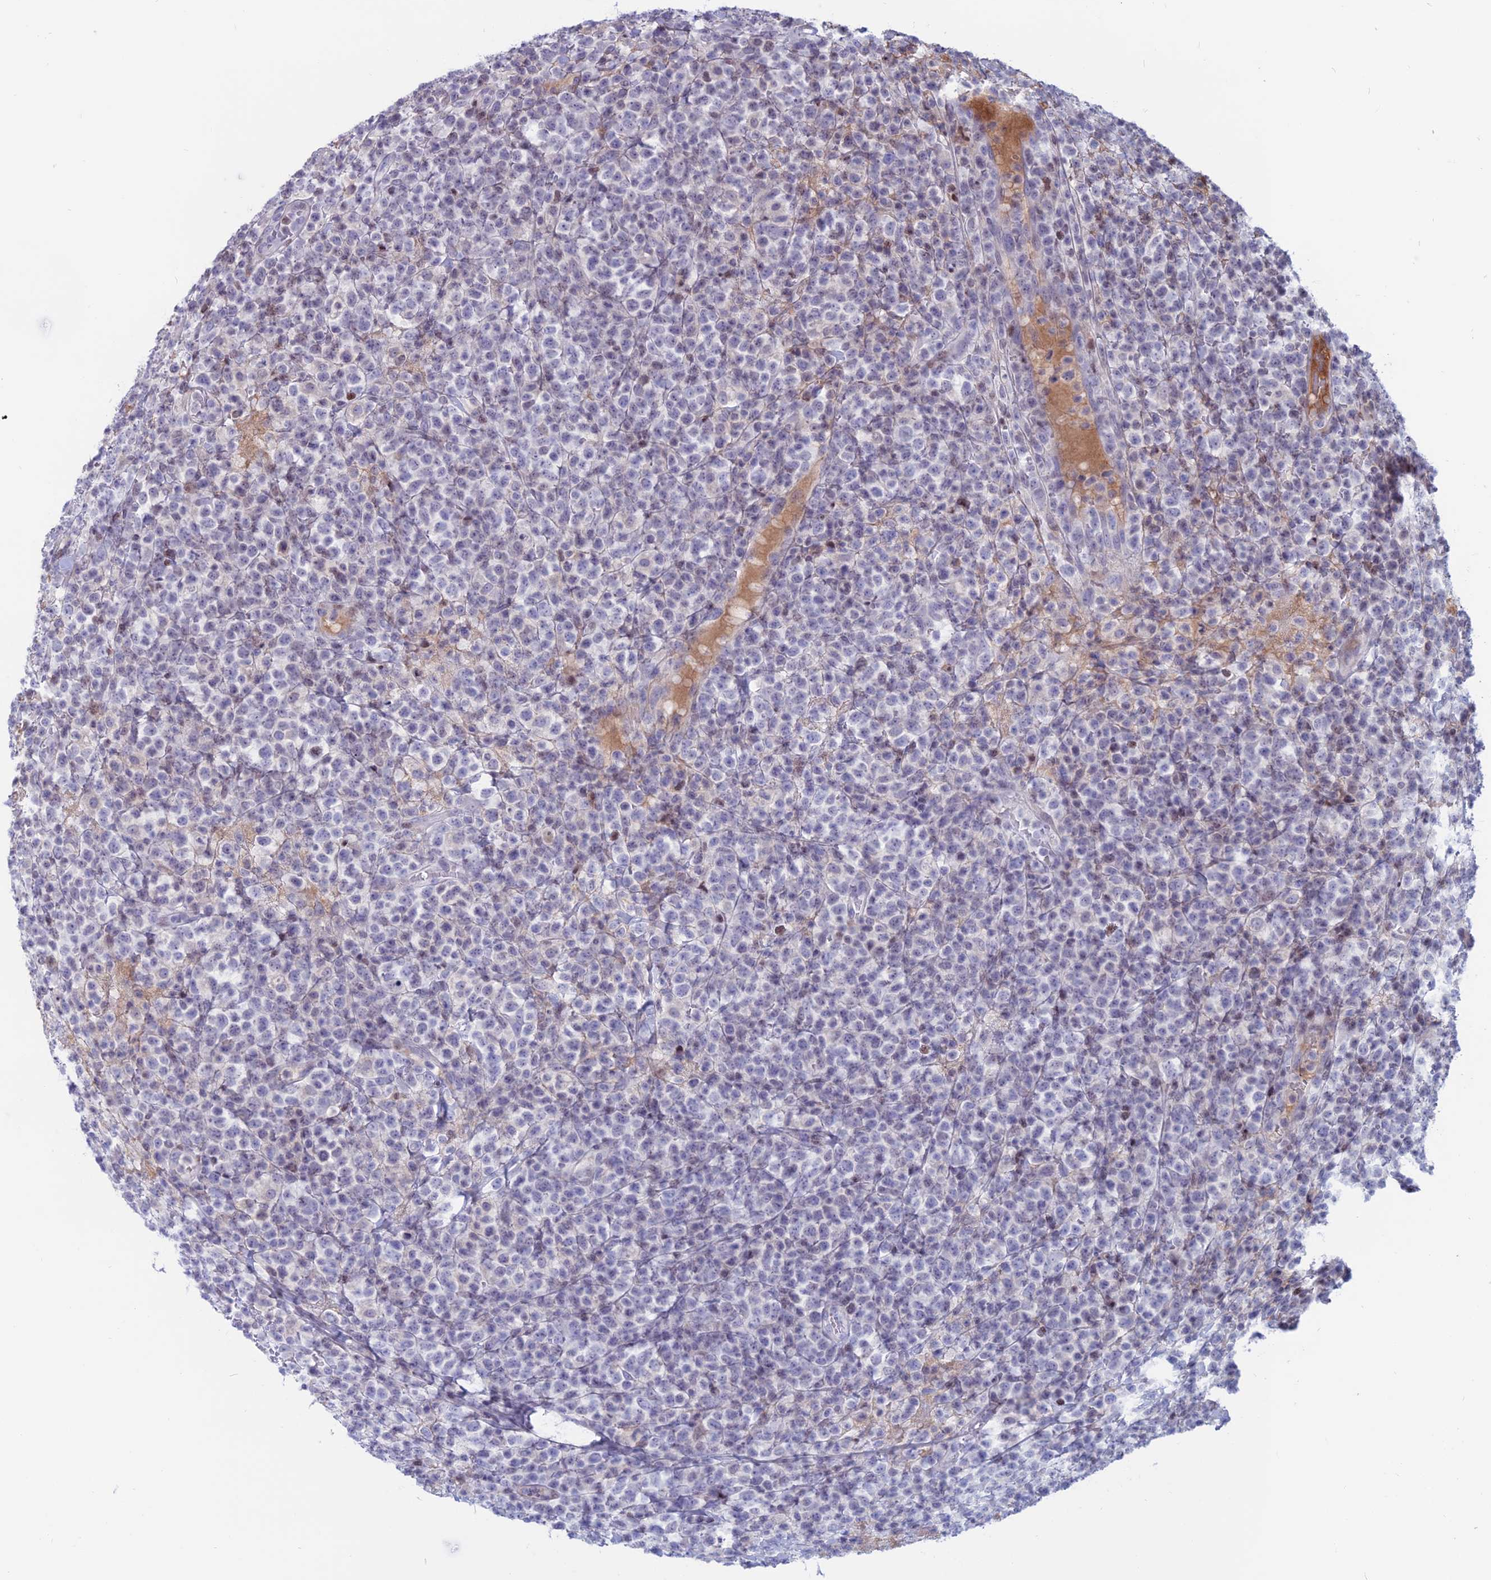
{"staining": {"intensity": "negative", "quantity": "none", "location": "none"}, "tissue": "lymphoma", "cell_type": "Tumor cells", "image_type": "cancer", "snomed": [{"axis": "morphology", "description": "Malignant lymphoma, non-Hodgkin's type, High grade"}, {"axis": "topography", "description": "Colon"}], "caption": "Histopathology image shows no protein positivity in tumor cells of high-grade malignant lymphoma, non-Hodgkin's type tissue.", "gene": "CERS6", "patient": {"sex": "female", "age": 53}}